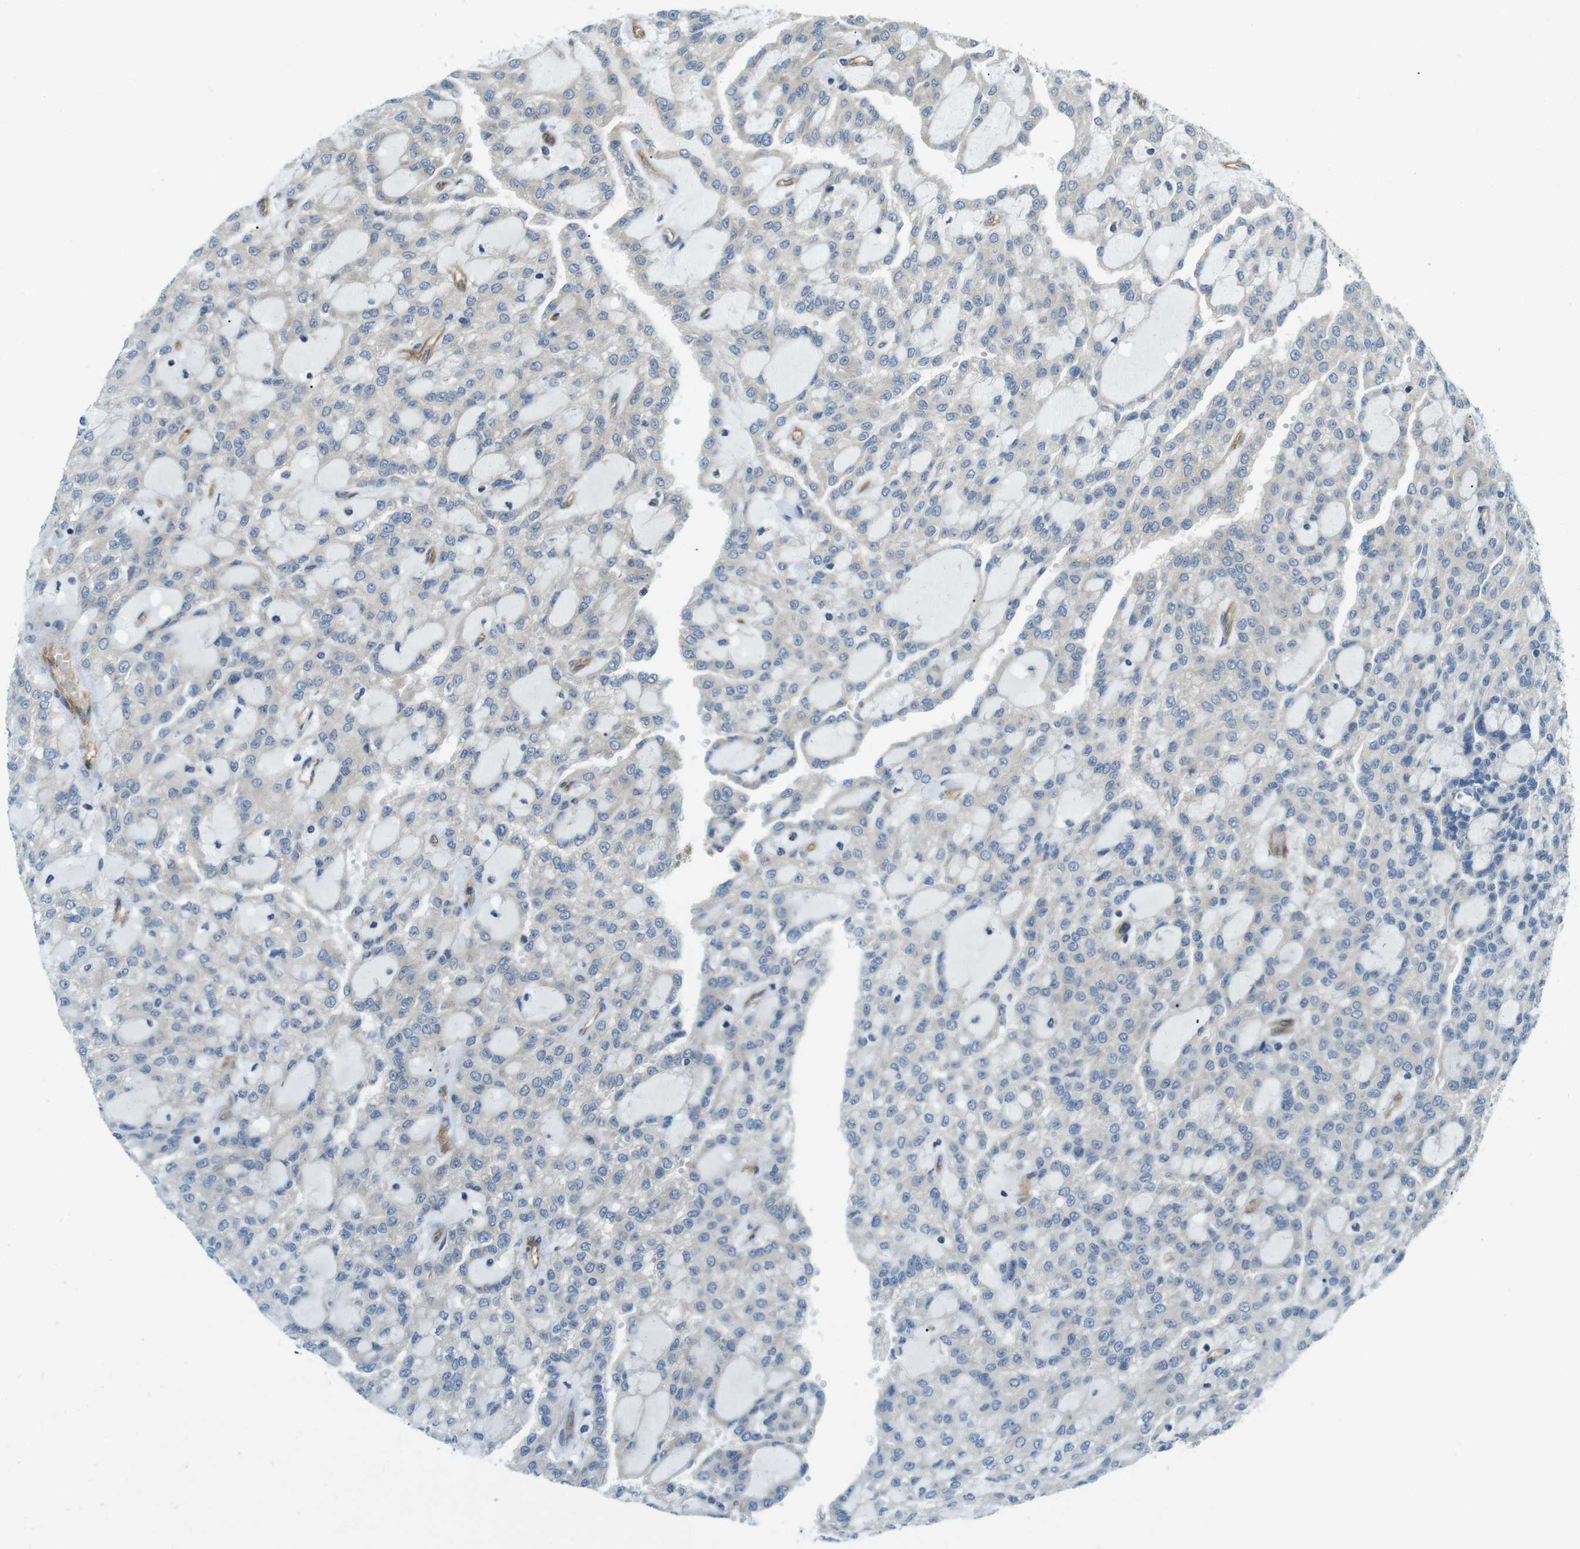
{"staining": {"intensity": "weak", "quantity": ">75%", "location": "cytoplasmic/membranous"}, "tissue": "renal cancer", "cell_type": "Tumor cells", "image_type": "cancer", "snomed": [{"axis": "morphology", "description": "Adenocarcinoma, NOS"}, {"axis": "topography", "description": "Kidney"}], "caption": "High-power microscopy captured an immunohistochemistry (IHC) image of adenocarcinoma (renal), revealing weak cytoplasmic/membranous positivity in approximately >75% of tumor cells.", "gene": "TSC1", "patient": {"sex": "male", "age": 63}}